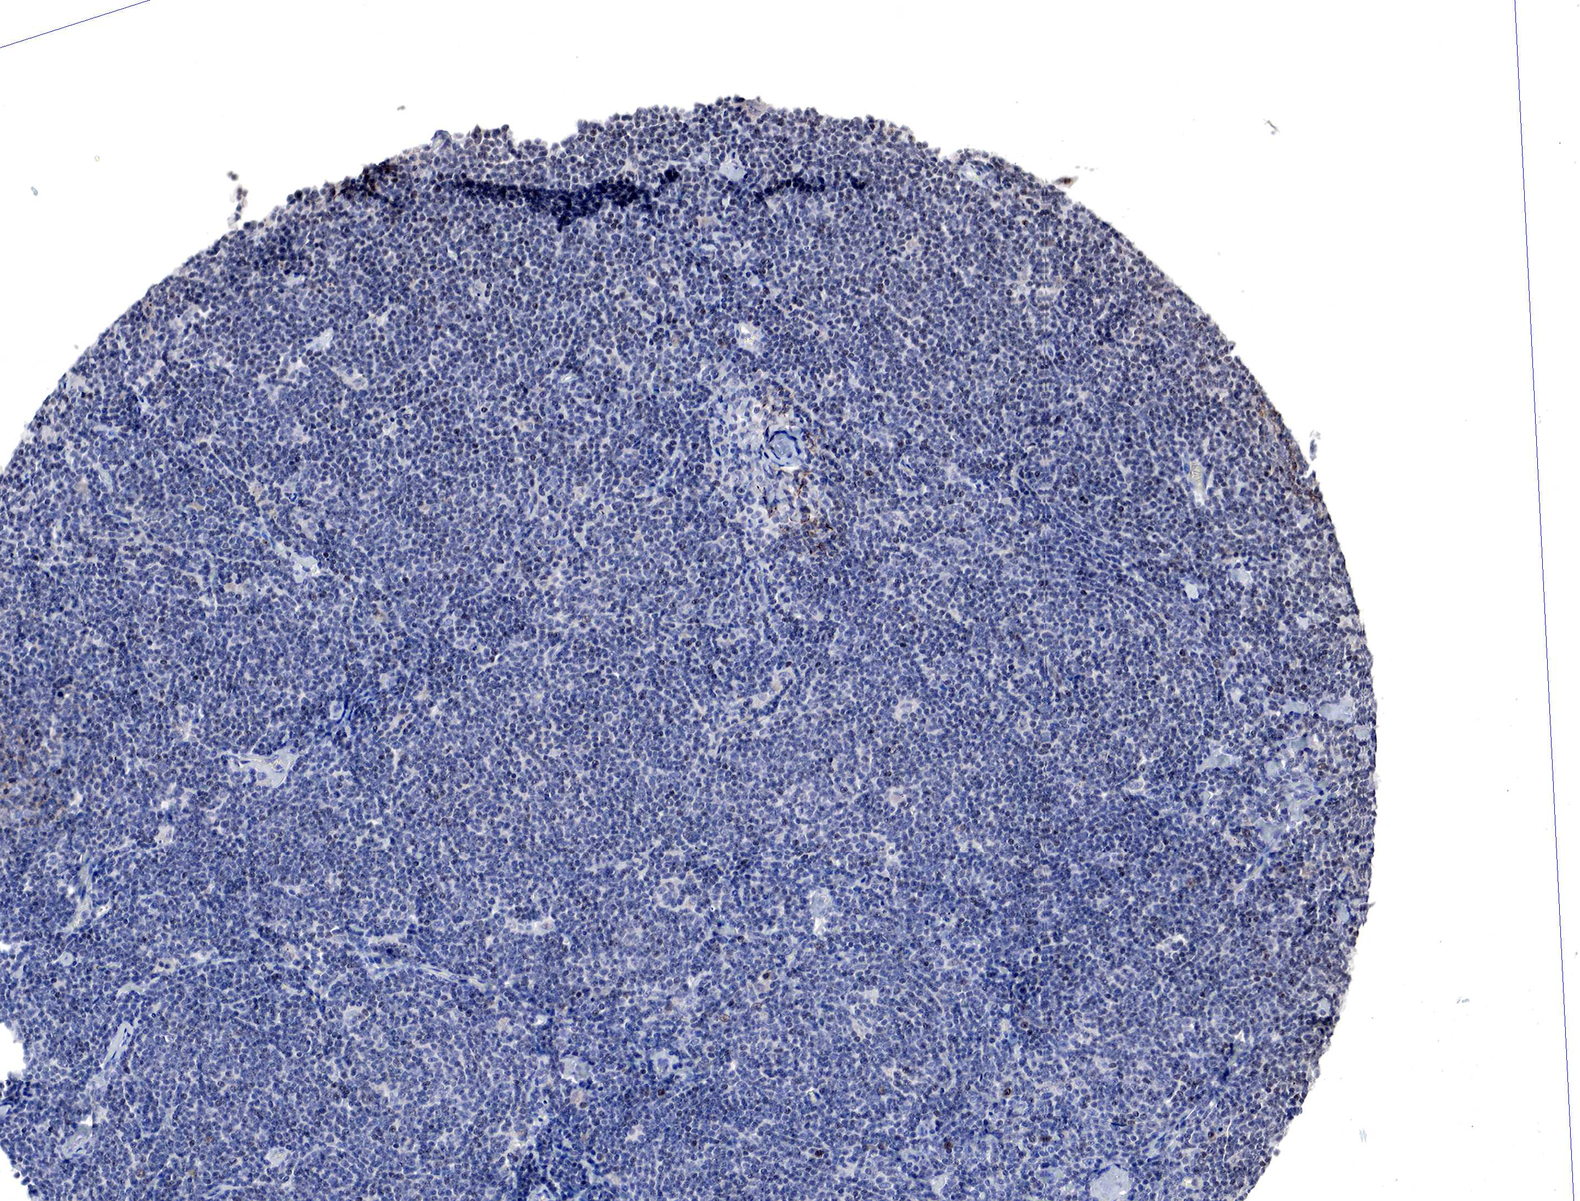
{"staining": {"intensity": "negative", "quantity": "none", "location": "none"}, "tissue": "lymphoma", "cell_type": "Tumor cells", "image_type": "cancer", "snomed": [{"axis": "morphology", "description": "Malignant lymphoma, non-Hodgkin's type, Low grade"}, {"axis": "topography", "description": "Lymph node"}], "caption": "High power microscopy histopathology image of an immunohistochemistry (IHC) histopathology image of lymphoma, revealing no significant positivity in tumor cells.", "gene": "DACH2", "patient": {"sex": "male", "age": 65}}